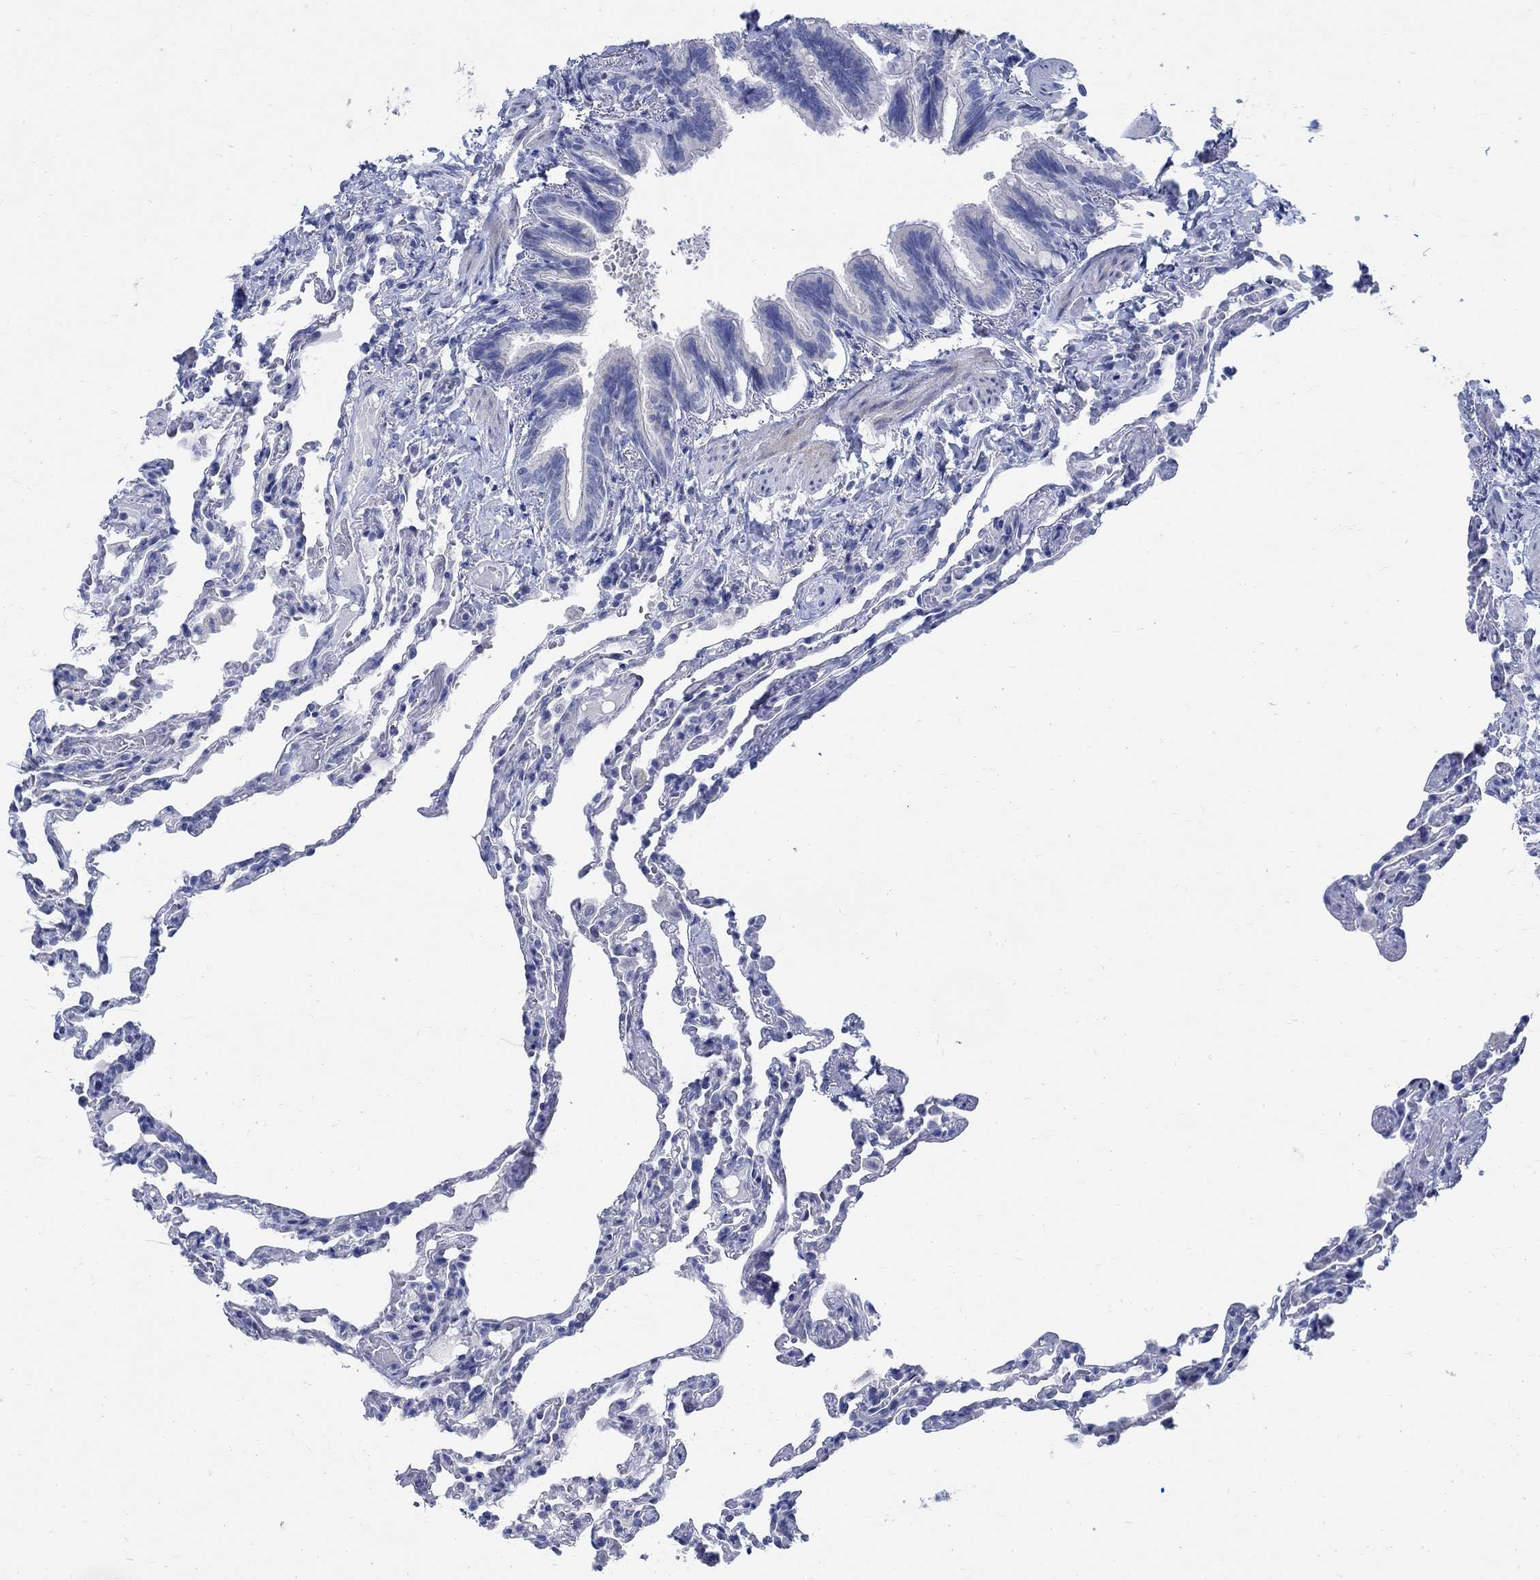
{"staining": {"intensity": "negative", "quantity": "none", "location": "none"}, "tissue": "lung", "cell_type": "Alveolar cells", "image_type": "normal", "snomed": [{"axis": "morphology", "description": "Normal tissue, NOS"}, {"axis": "topography", "description": "Lung"}], "caption": "This is an immunohistochemistry (IHC) photomicrograph of unremarkable lung. There is no expression in alveolar cells.", "gene": "CAMK2N1", "patient": {"sex": "female", "age": 43}}